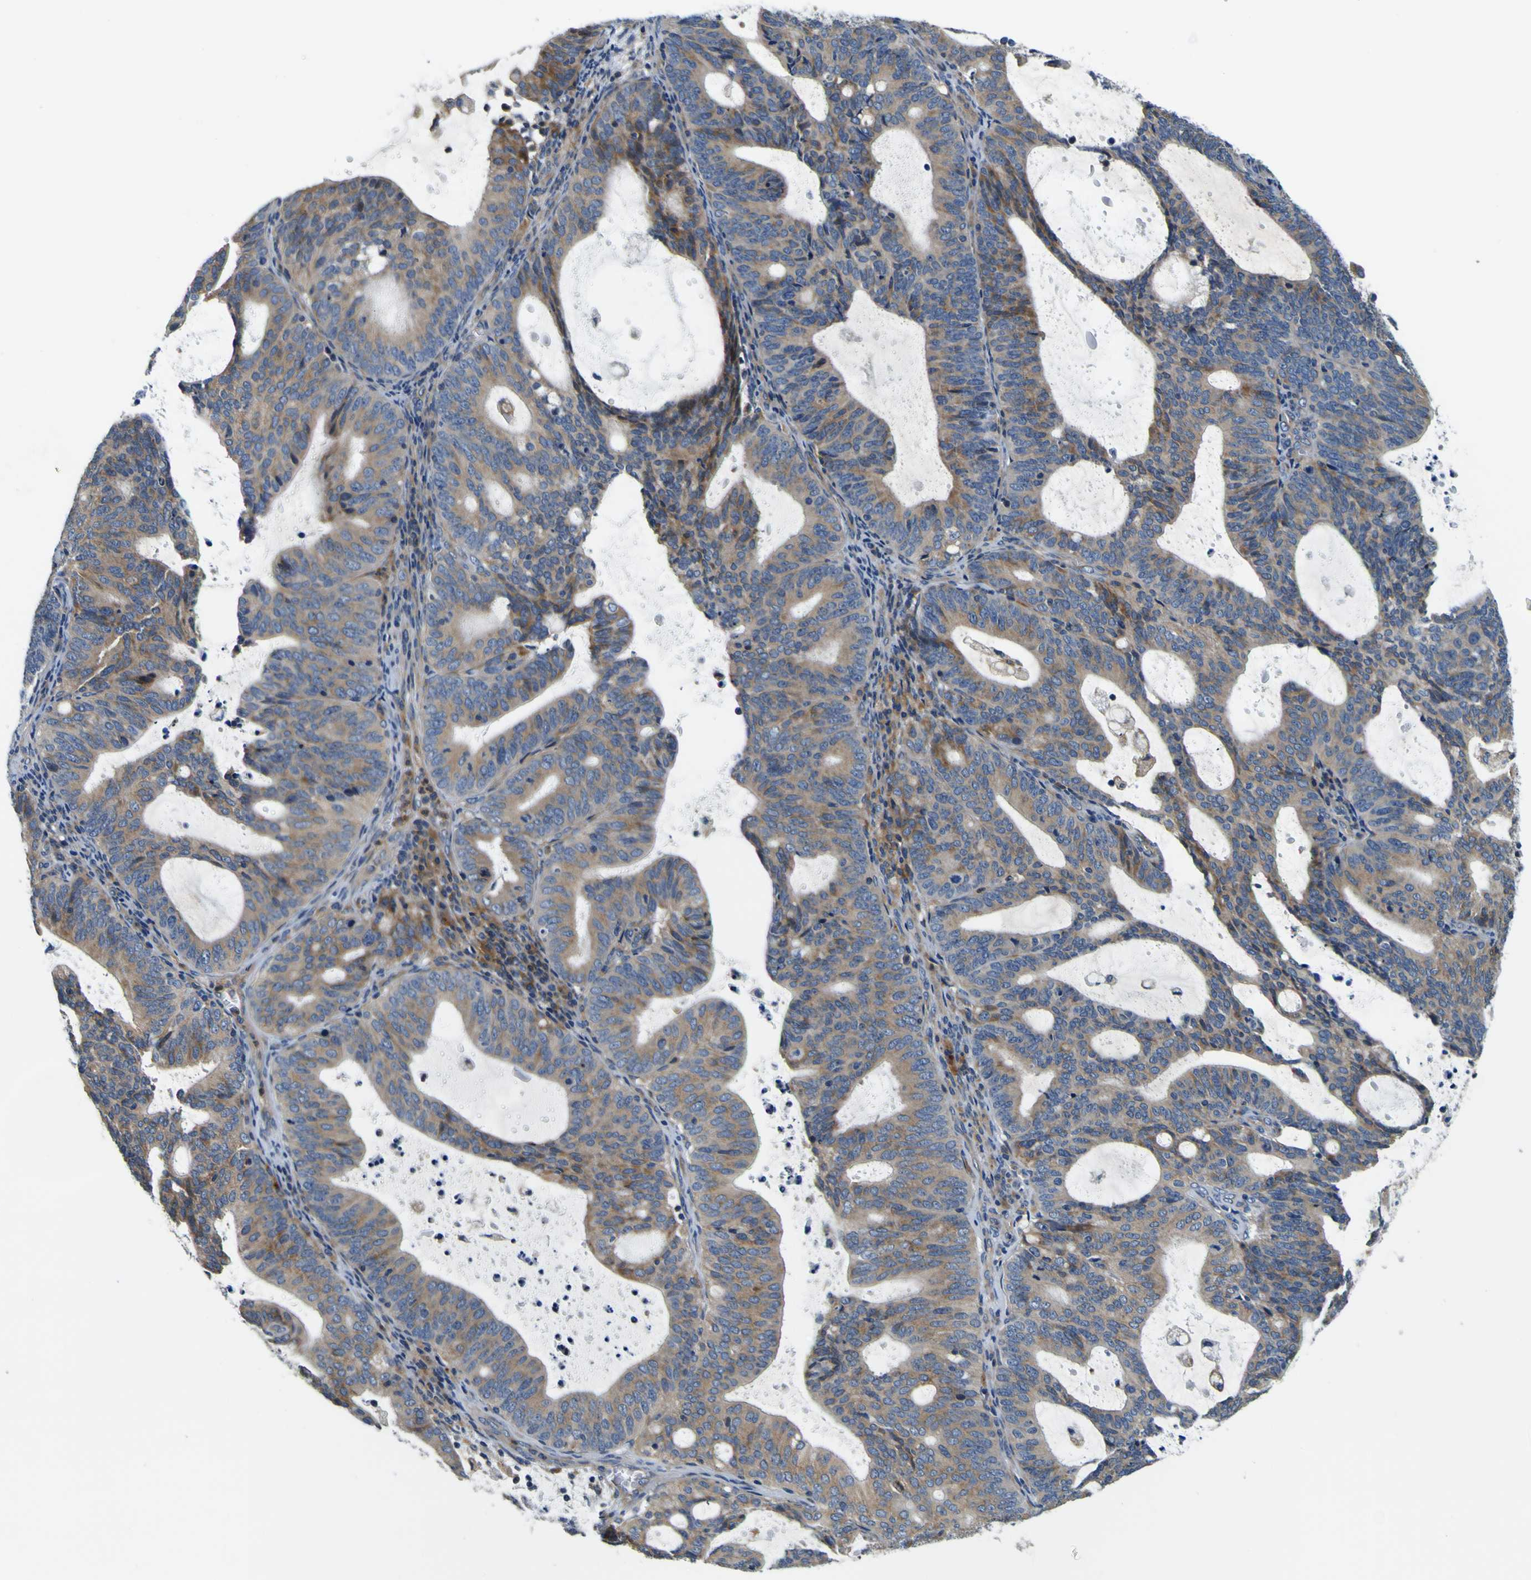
{"staining": {"intensity": "moderate", "quantity": ">75%", "location": "cytoplasmic/membranous"}, "tissue": "endometrial cancer", "cell_type": "Tumor cells", "image_type": "cancer", "snomed": [{"axis": "morphology", "description": "Adenocarcinoma, NOS"}, {"axis": "topography", "description": "Uterus"}], "caption": "This photomicrograph reveals immunohistochemistry (IHC) staining of endometrial adenocarcinoma, with medium moderate cytoplasmic/membranous staining in approximately >75% of tumor cells.", "gene": "CLSTN1", "patient": {"sex": "female", "age": 83}}